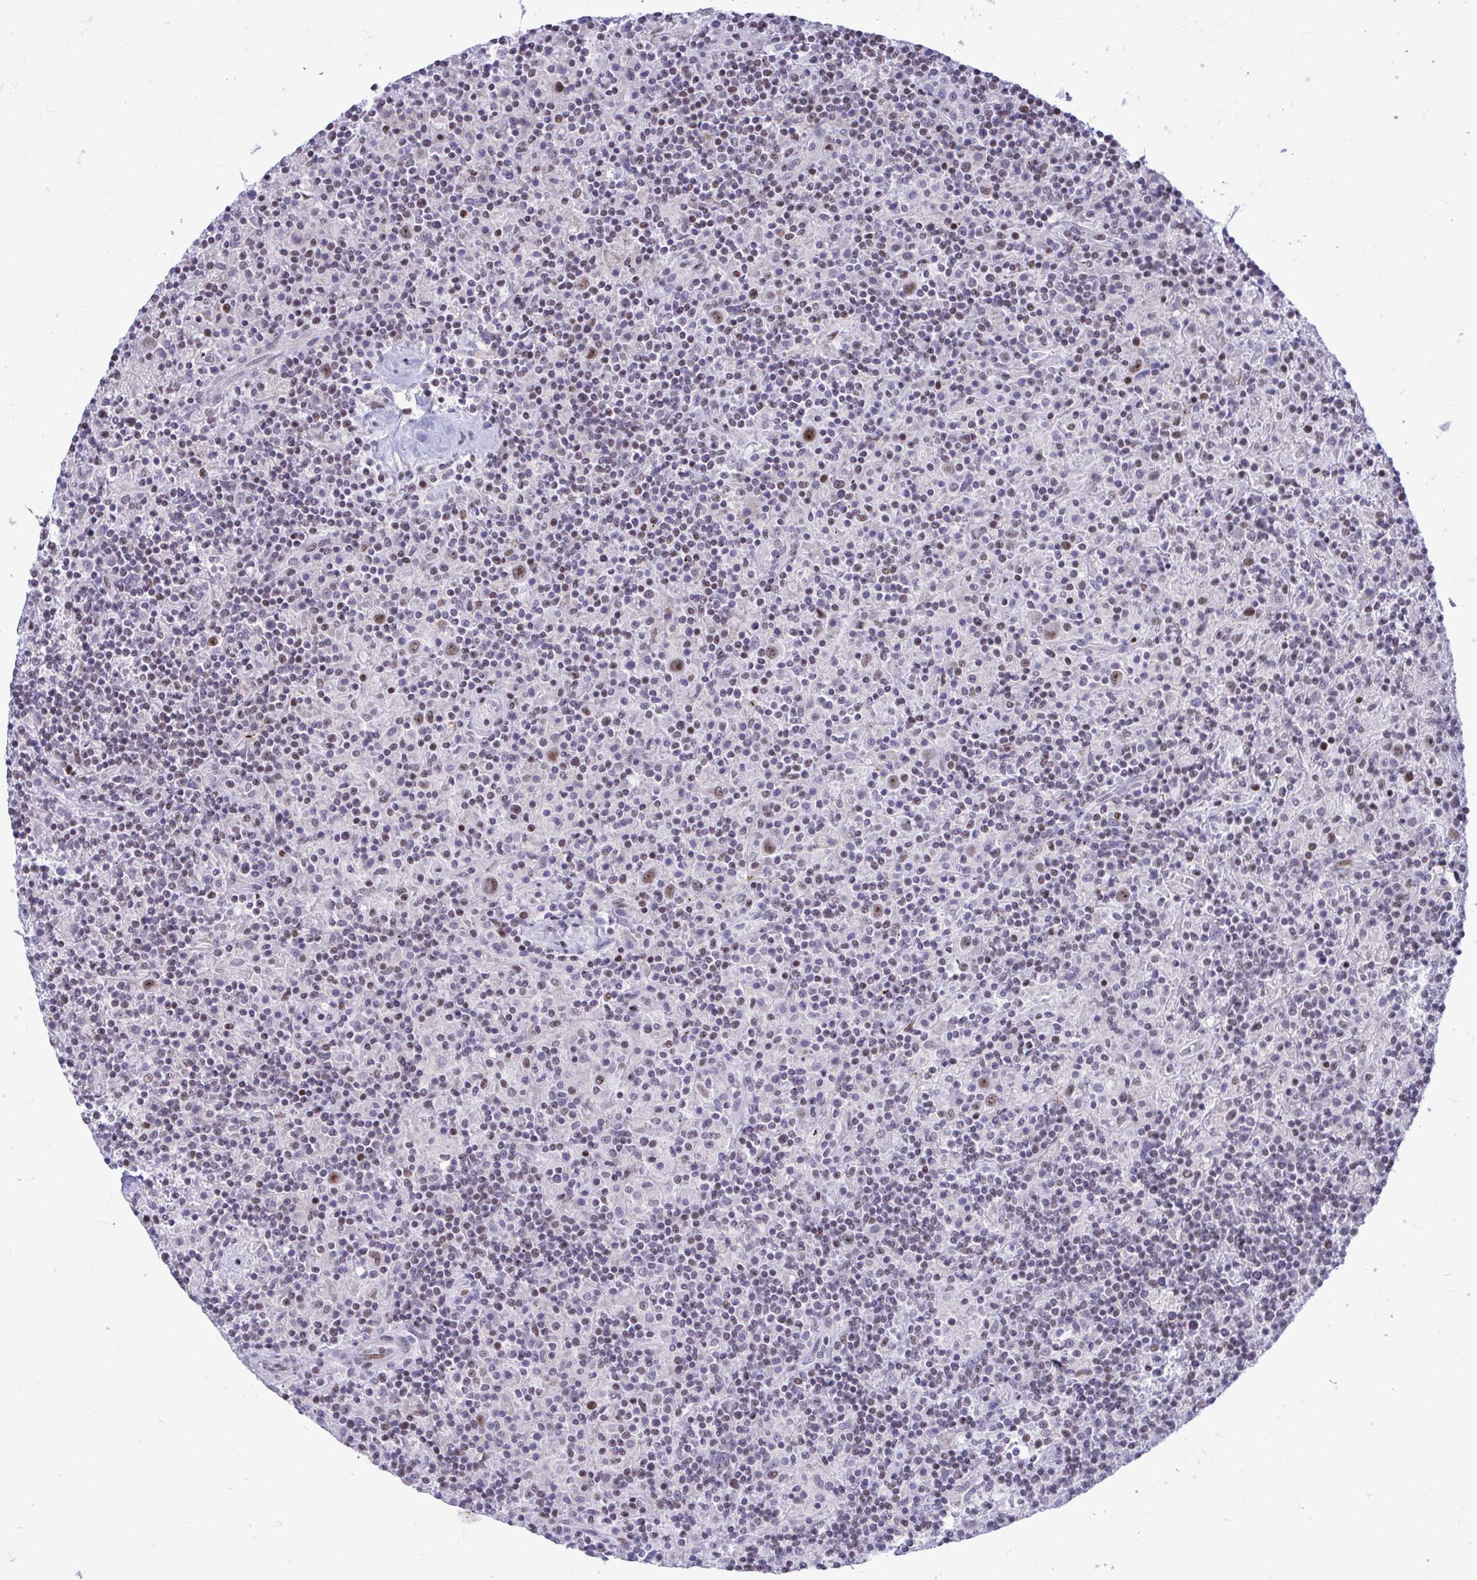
{"staining": {"intensity": "moderate", "quantity": ">75%", "location": "nuclear"}, "tissue": "lymphoma", "cell_type": "Tumor cells", "image_type": "cancer", "snomed": [{"axis": "morphology", "description": "Hodgkin's disease, NOS"}, {"axis": "topography", "description": "Lymph node"}], "caption": "This image exhibits immunohistochemistry staining of Hodgkin's disease, with medium moderate nuclear staining in about >75% of tumor cells.", "gene": "C14orf39", "patient": {"sex": "male", "age": 70}}